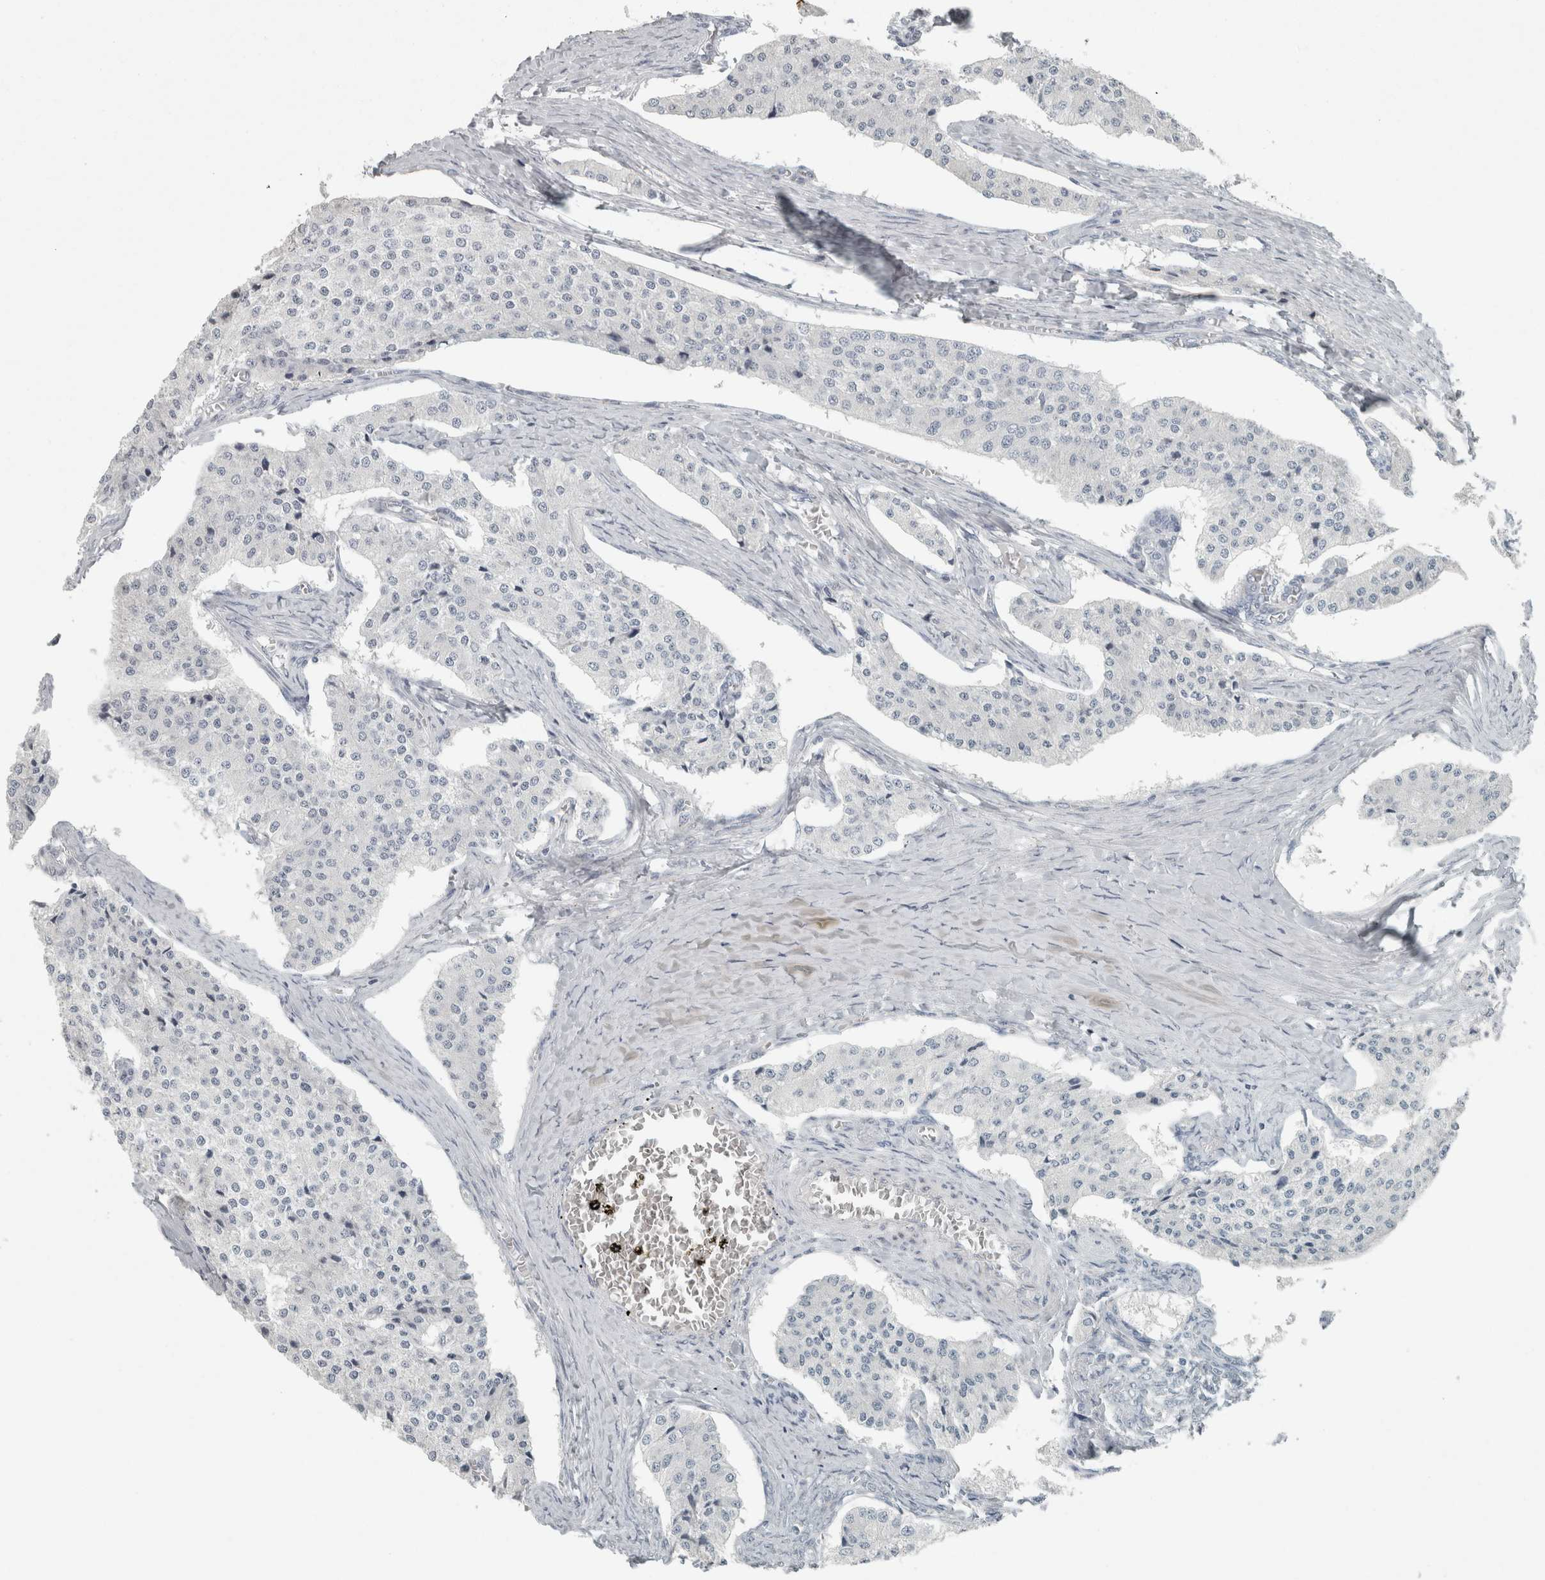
{"staining": {"intensity": "negative", "quantity": "none", "location": "none"}, "tissue": "carcinoid", "cell_type": "Tumor cells", "image_type": "cancer", "snomed": [{"axis": "morphology", "description": "Carcinoid, malignant, NOS"}, {"axis": "topography", "description": "Colon"}], "caption": "An IHC photomicrograph of carcinoid (malignant) is shown. There is no staining in tumor cells of carcinoid (malignant).", "gene": "KIF1C", "patient": {"sex": "female", "age": 52}}